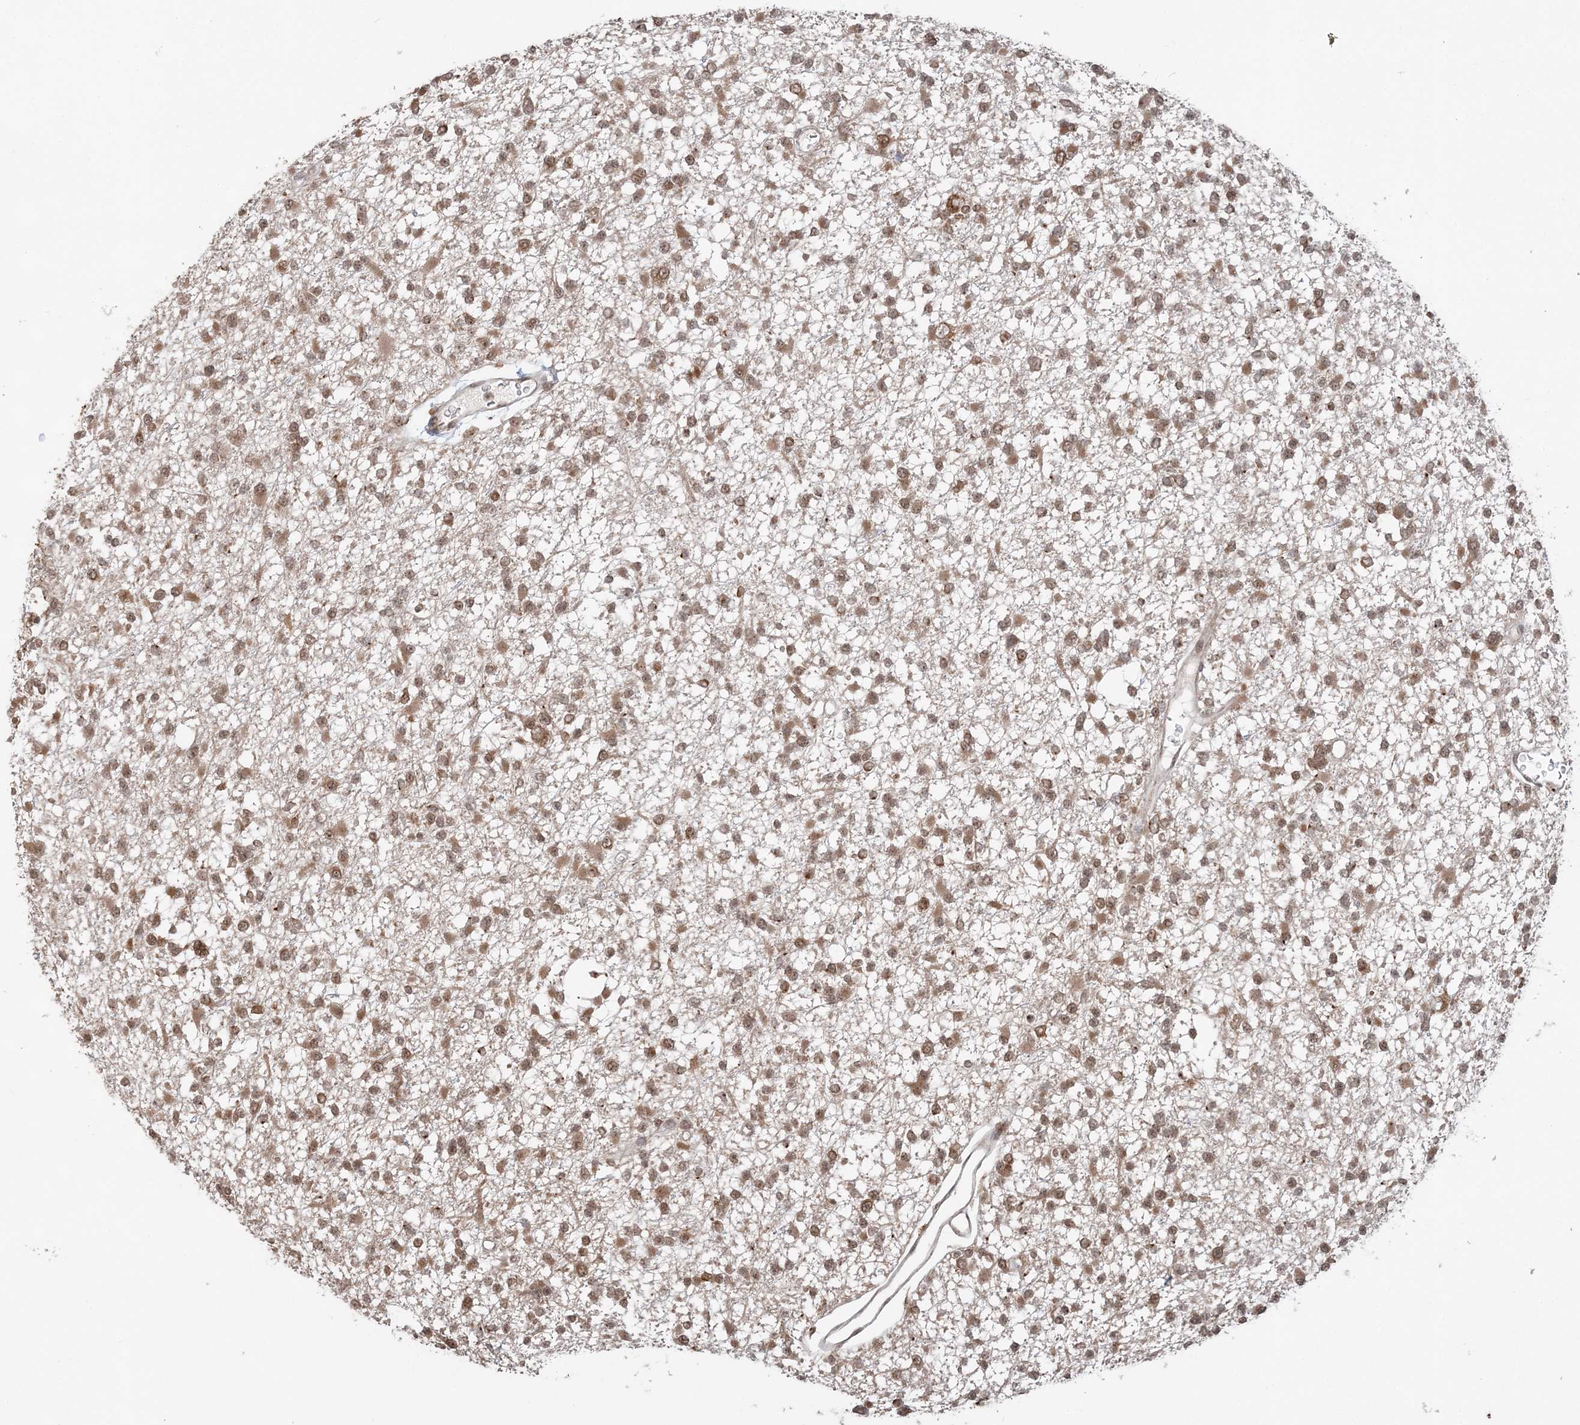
{"staining": {"intensity": "moderate", "quantity": ">75%", "location": "cytoplasmic/membranous,nuclear"}, "tissue": "glioma", "cell_type": "Tumor cells", "image_type": "cancer", "snomed": [{"axis": "morphology", "description": "Glioma, malignant, Low grade"}, {"axis": "topography", "description": "Brain"}], "caption": "Malignant low-grade glioma stained for a protein displays moderate cytoplasmic/membranous and nuclear positivity in tumor cells. (Stains: DAB in brown, nuclei in blue, Microscopy: brightfield microscopy at high magnification).", "gene": "TMED10", "patient": {"sex": "female", "age": 22}}